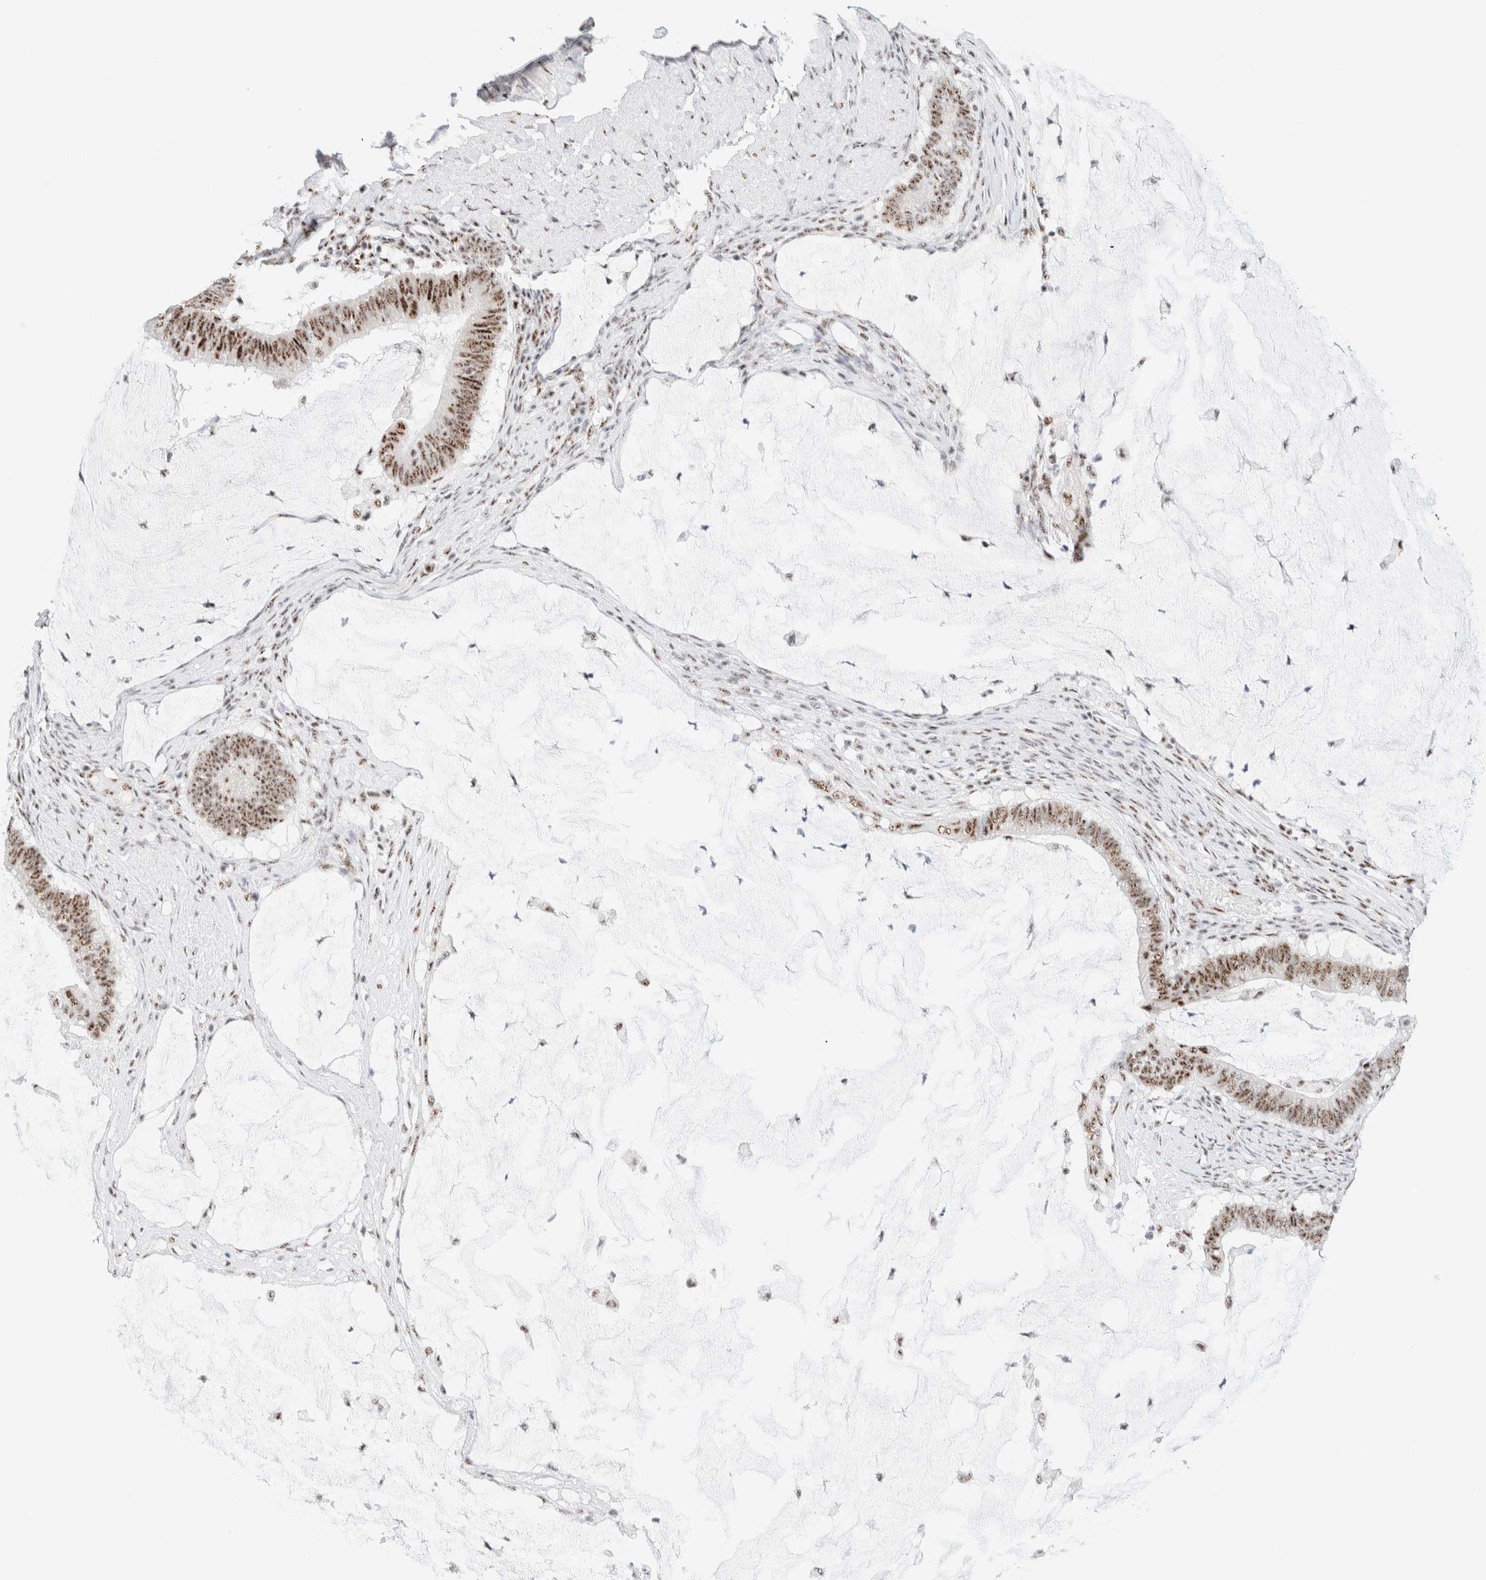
{"staining": {"intensity": "moderate", "quantity": ">75%", "location": "nuclear"}, "tissue": "ovarian cancer", "cell_type": "Tumor cells", "image_type": "cancer", "snomed": [{"axis": "morphology", "description": "Cystadenocarcinoma, mucinous, NOS"}, {"axis": "topography", "description": "Ovary"}], "caption": "Moderate nuclear positivity for a protein is appreciated in approximately >75% of tumor cells of mucinous cystadenocarcinoma (ovarian) using IHC.", "gene": "SON", "patient": {"sex": "female", "age": 61}}